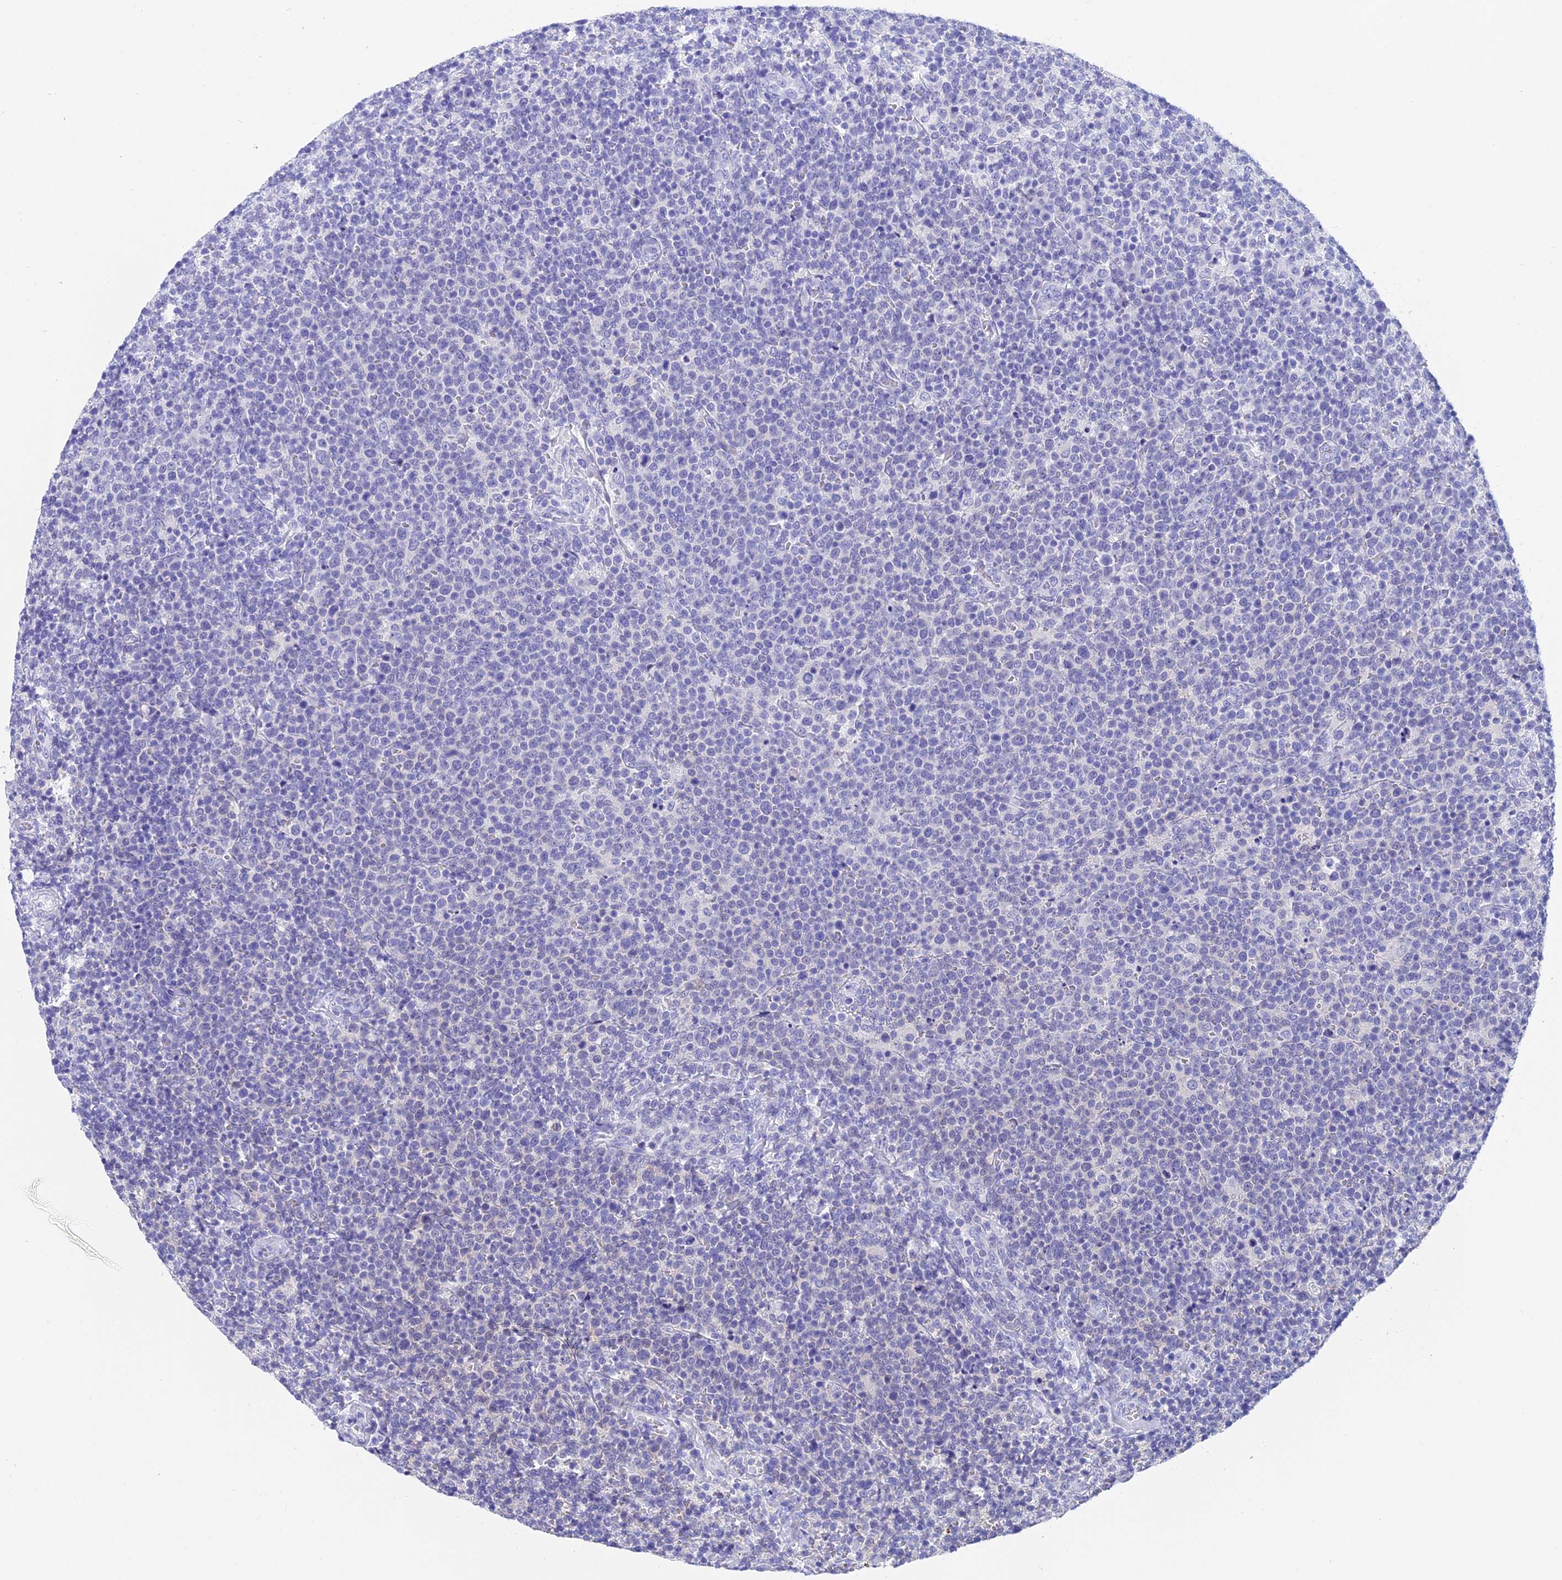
{"staining": {"intensity": "negative", "quantity": "none", "location": "none"}, "tissue": "lymphoma", "cell_type": "Tumor cells", "image_type": "cancer", "snomed": [{"axis": "morphology", "description": "Malignant lymphoma, non-Hodgkin's type, High grade"}, {"axis": "topography", "description": "Lymph node"}], "caption": "Photomicrograph shows no significant protein expression in tumor cells of malignant lymphoma, non-Hodgkin's type (high-grade).", "gene": "STUB1", "patient": {"sex": "male", "age": 61}}